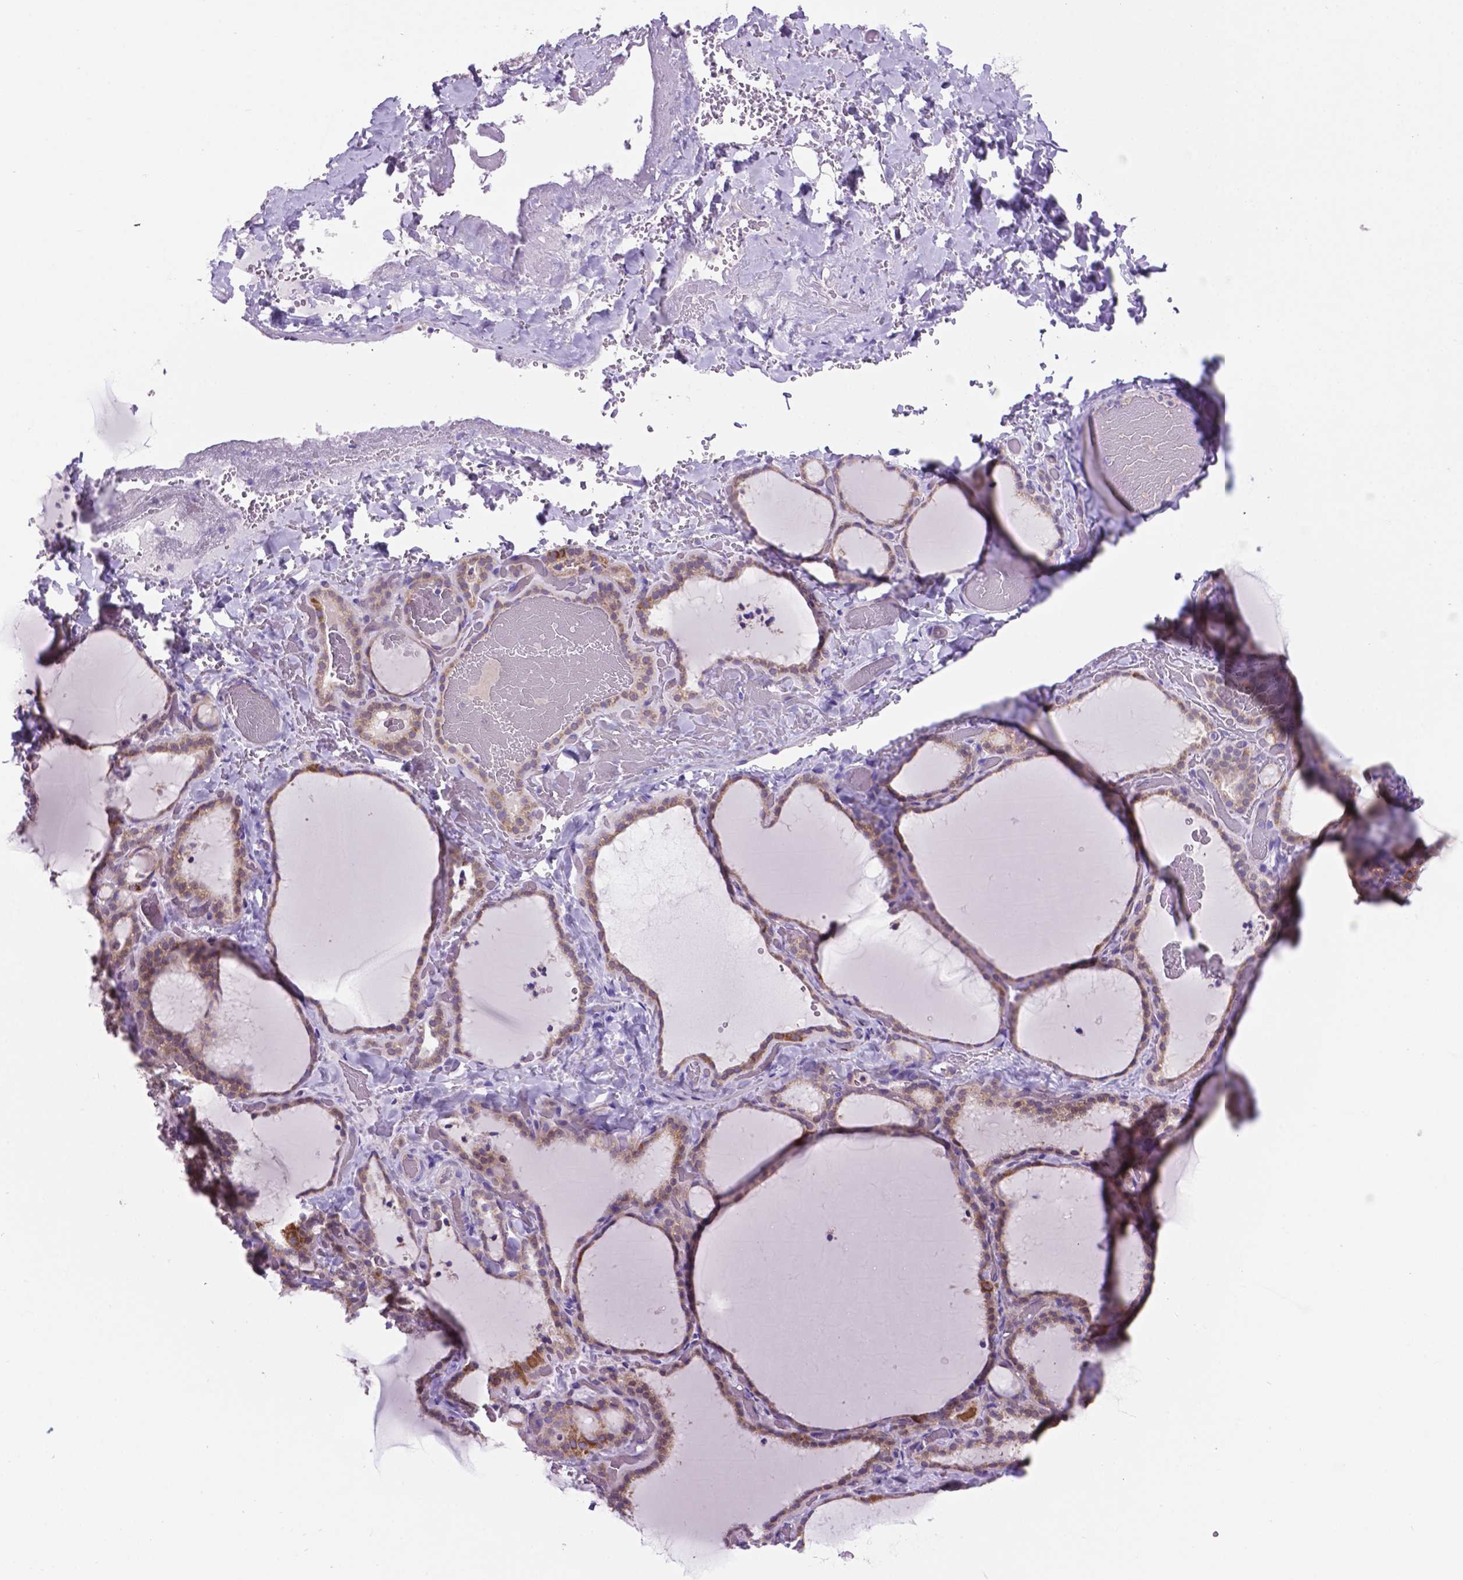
{"staining": {"intensity": "weak", "quantity": "25%-75%", "location": "cytoplasmic/membranous"}, "tissue": "thyroid gland", "cell_type": "Glandular cells", "image_type": "normal", "snomed": [{"axis": "morphology", "description": "Normal tissue, NOS"}, {"axis": "topography", "description": "Thyroid gland"}], "caption": "This is an image of IHC staining of normal thyroid gland, which shows weak staining in the cytoplasmic/membranous of glandular cells.", "gene": "TMEM121B", "patient": {"sex": "female", "age": 22}}